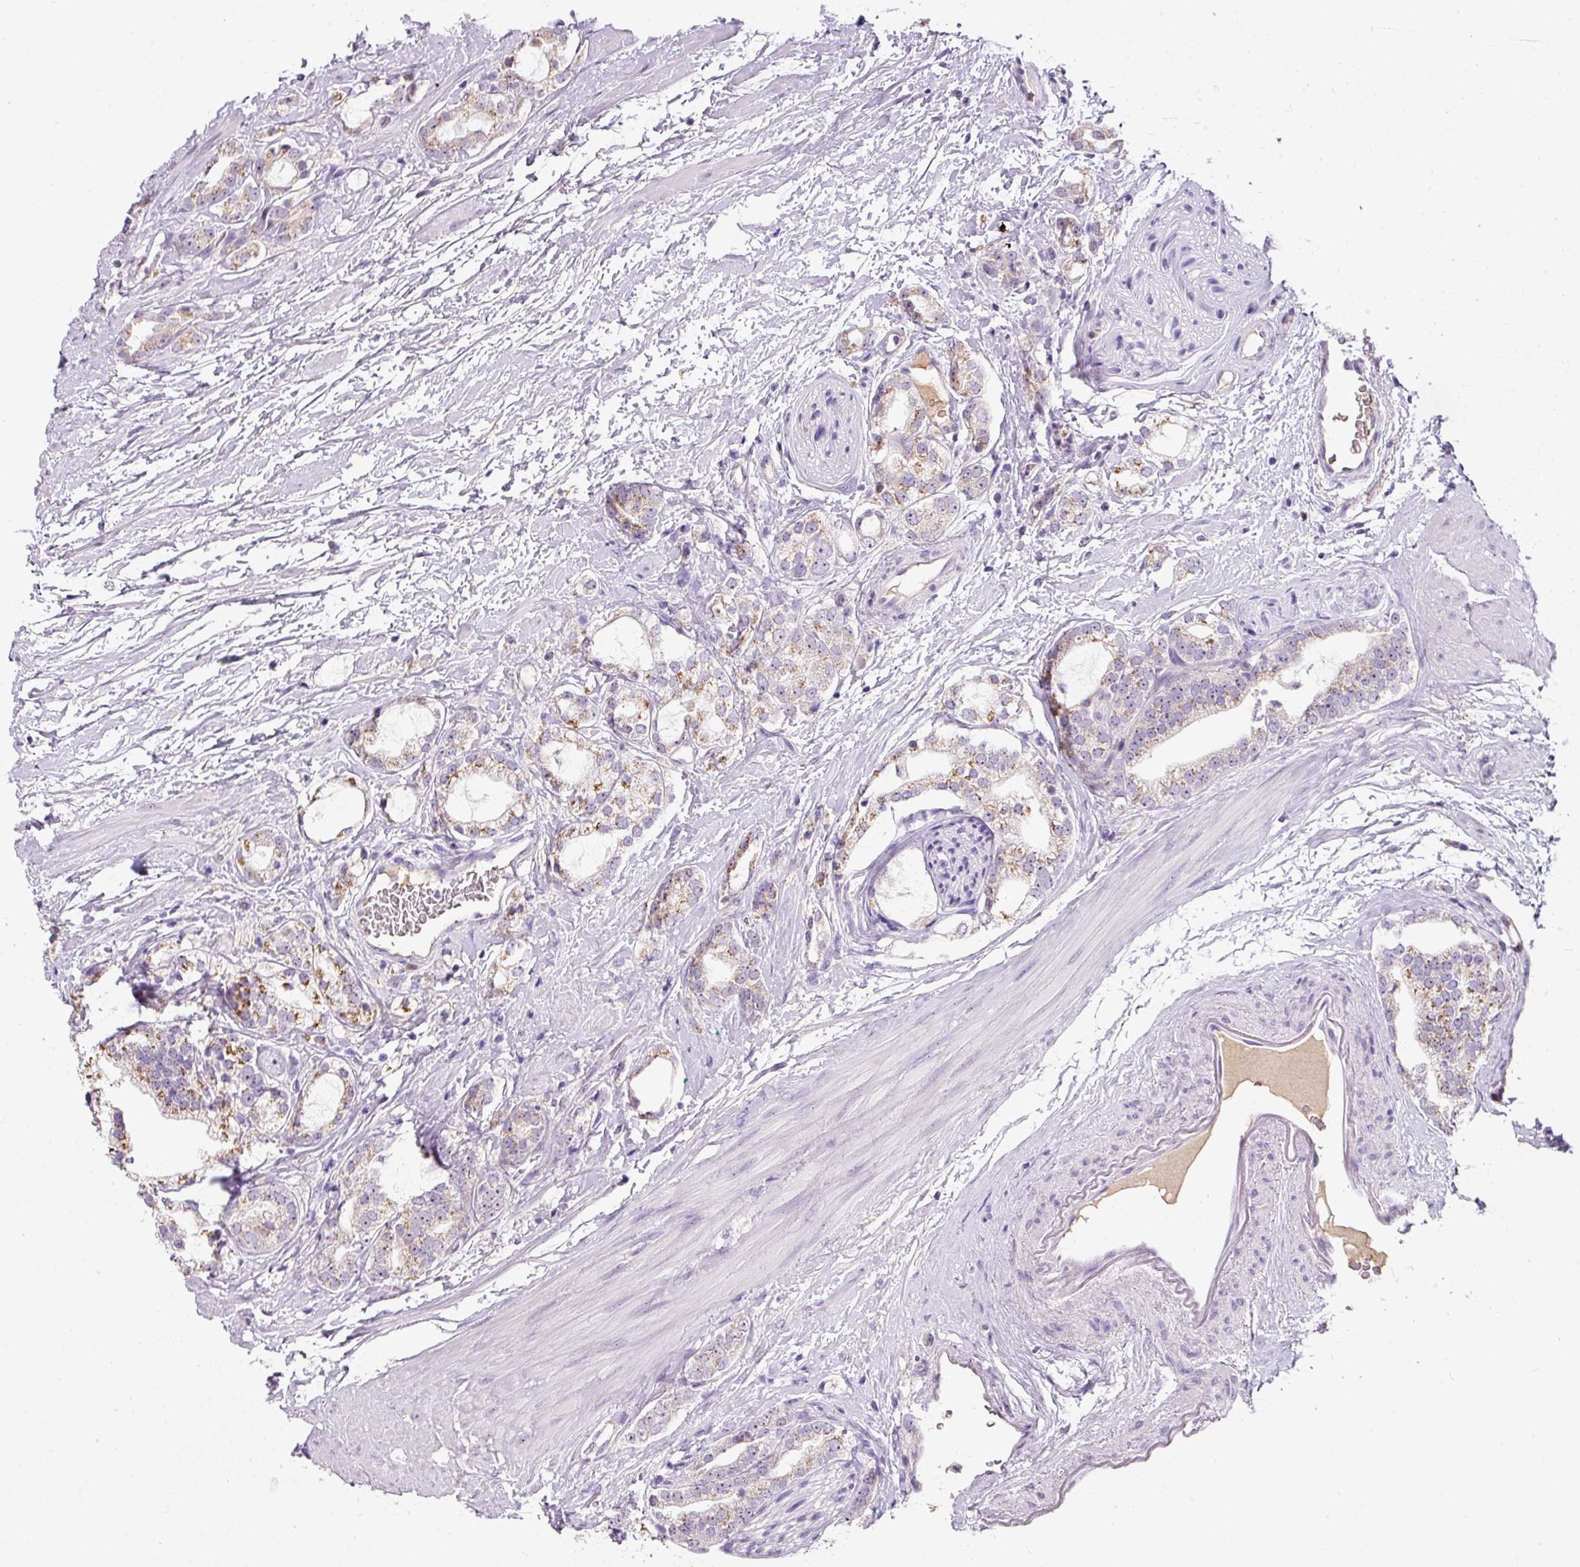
{"staining": {"intensity": "moderate", "quantity": "<25%", "location": "cytoplasmic/membranous"}, "tissue": "prostate cancer", "cell_type": "Tumor cells", "image_type": "cancer", "snomed": [{"axis": "morphology", "description": "Adenocarcinoma, High grade"}, {"axis": "topography", "description": "Prostate"}], "caption": "Protein staining exhibits moderate cytoplasmic/membranous positivity in about <25% of tumor cells in prostate cancer.", "gene": "TMEM37", "patient": {"sex": "male", "age": 64}}